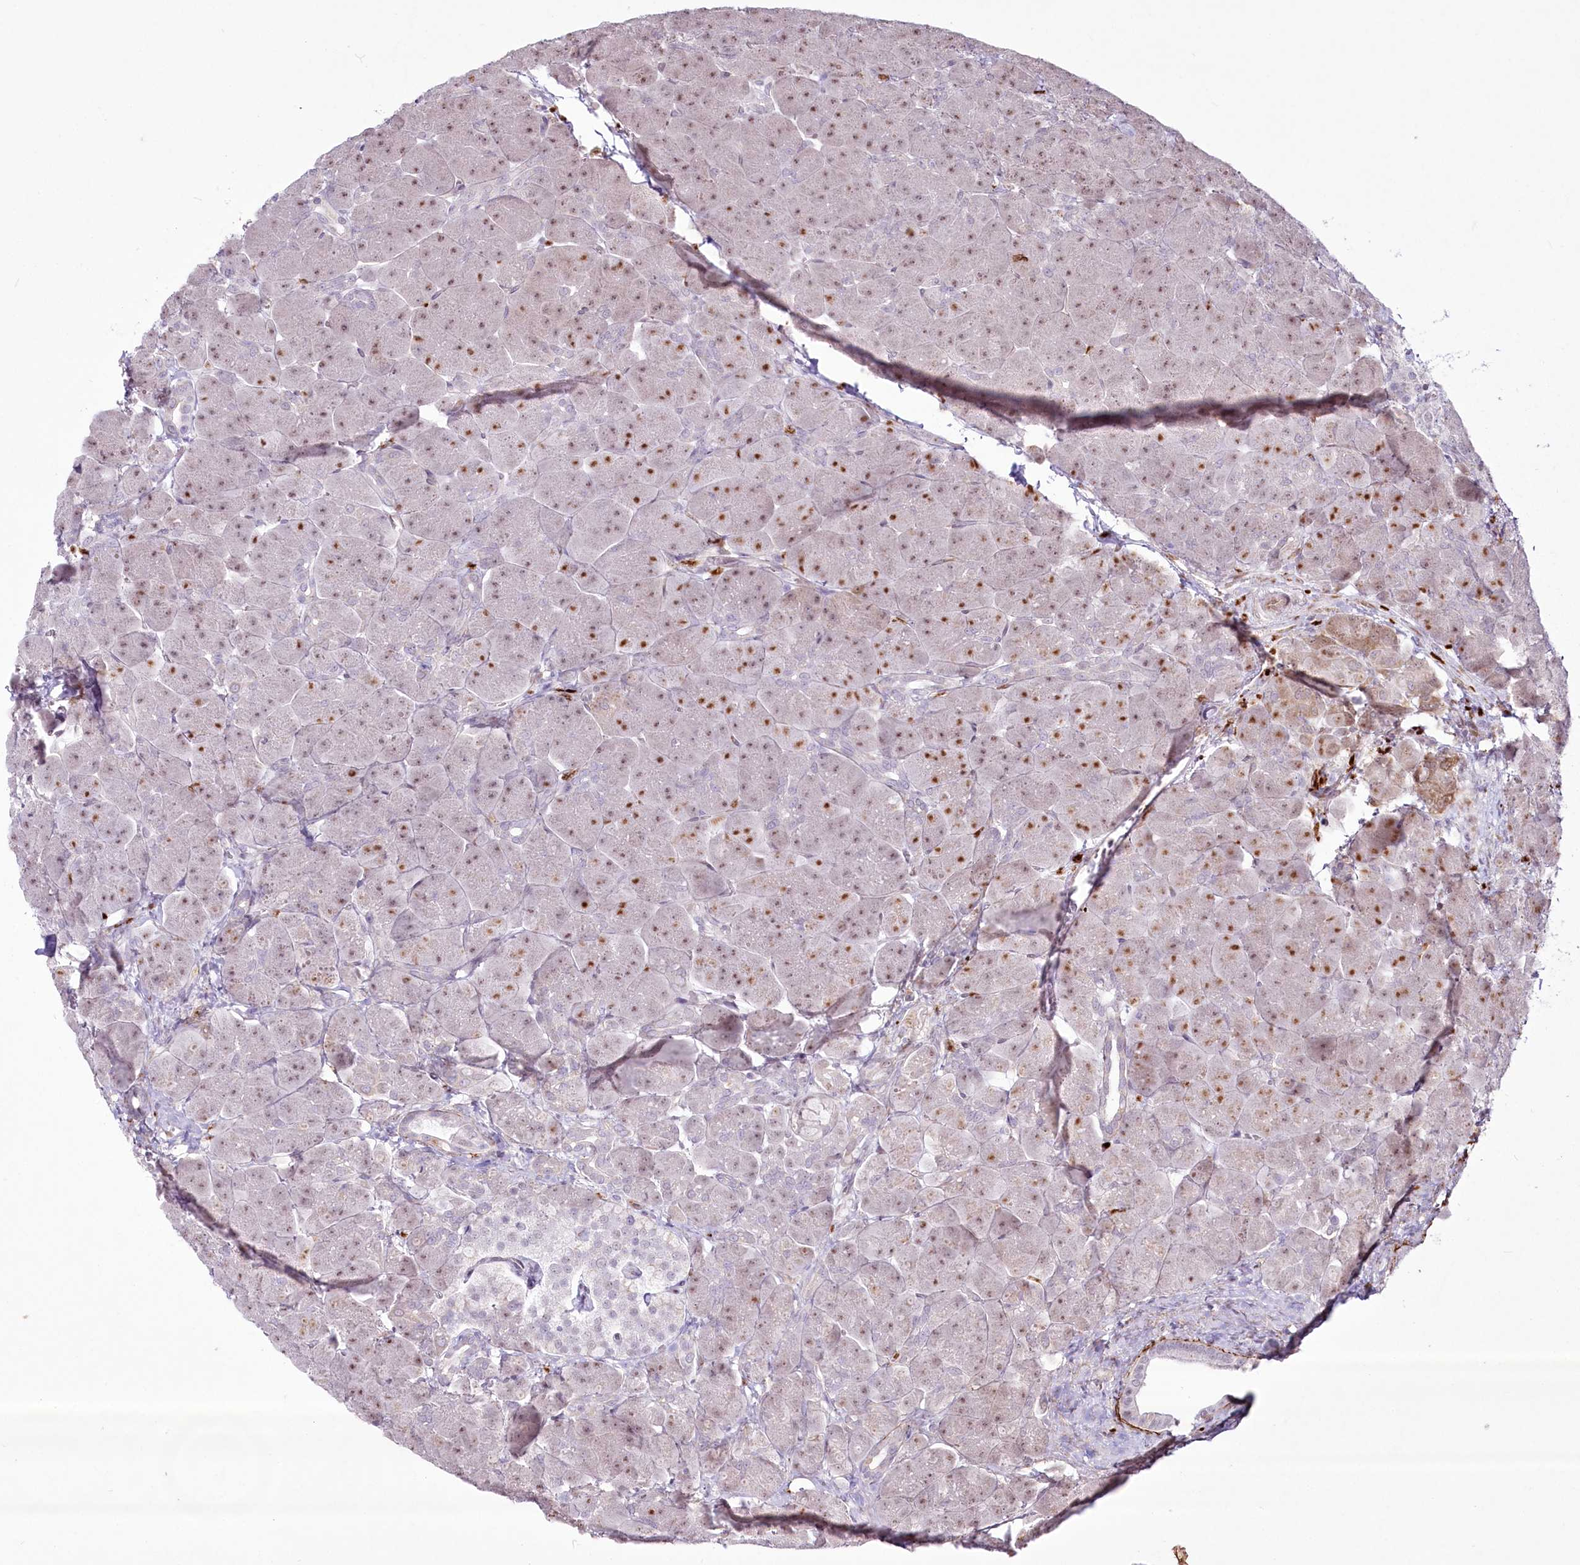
{"staining": {"intensity": "moderate", "quantity": "<25%", "location": "cytoplasmic/membranous,nuclear"}, "tissue": "pancreas", "cell_type": "Exocrine glandular cells", "image_type": "normal", "snomed": [{"axis": "morphology", "description": "Normal tissue, NOS"}, {"axis": "topography", "description": "Pancreas"}], "caption": "The image exhibits immunohistochemical staining of unremarkable pancreas. There is moderate cytoplasmic/membranous,nuclear expression is appreciated in approximately <25% of exocrine glandular cells.", "gene": "YBX3", "patient": {"sex": "male", "age": 66}}